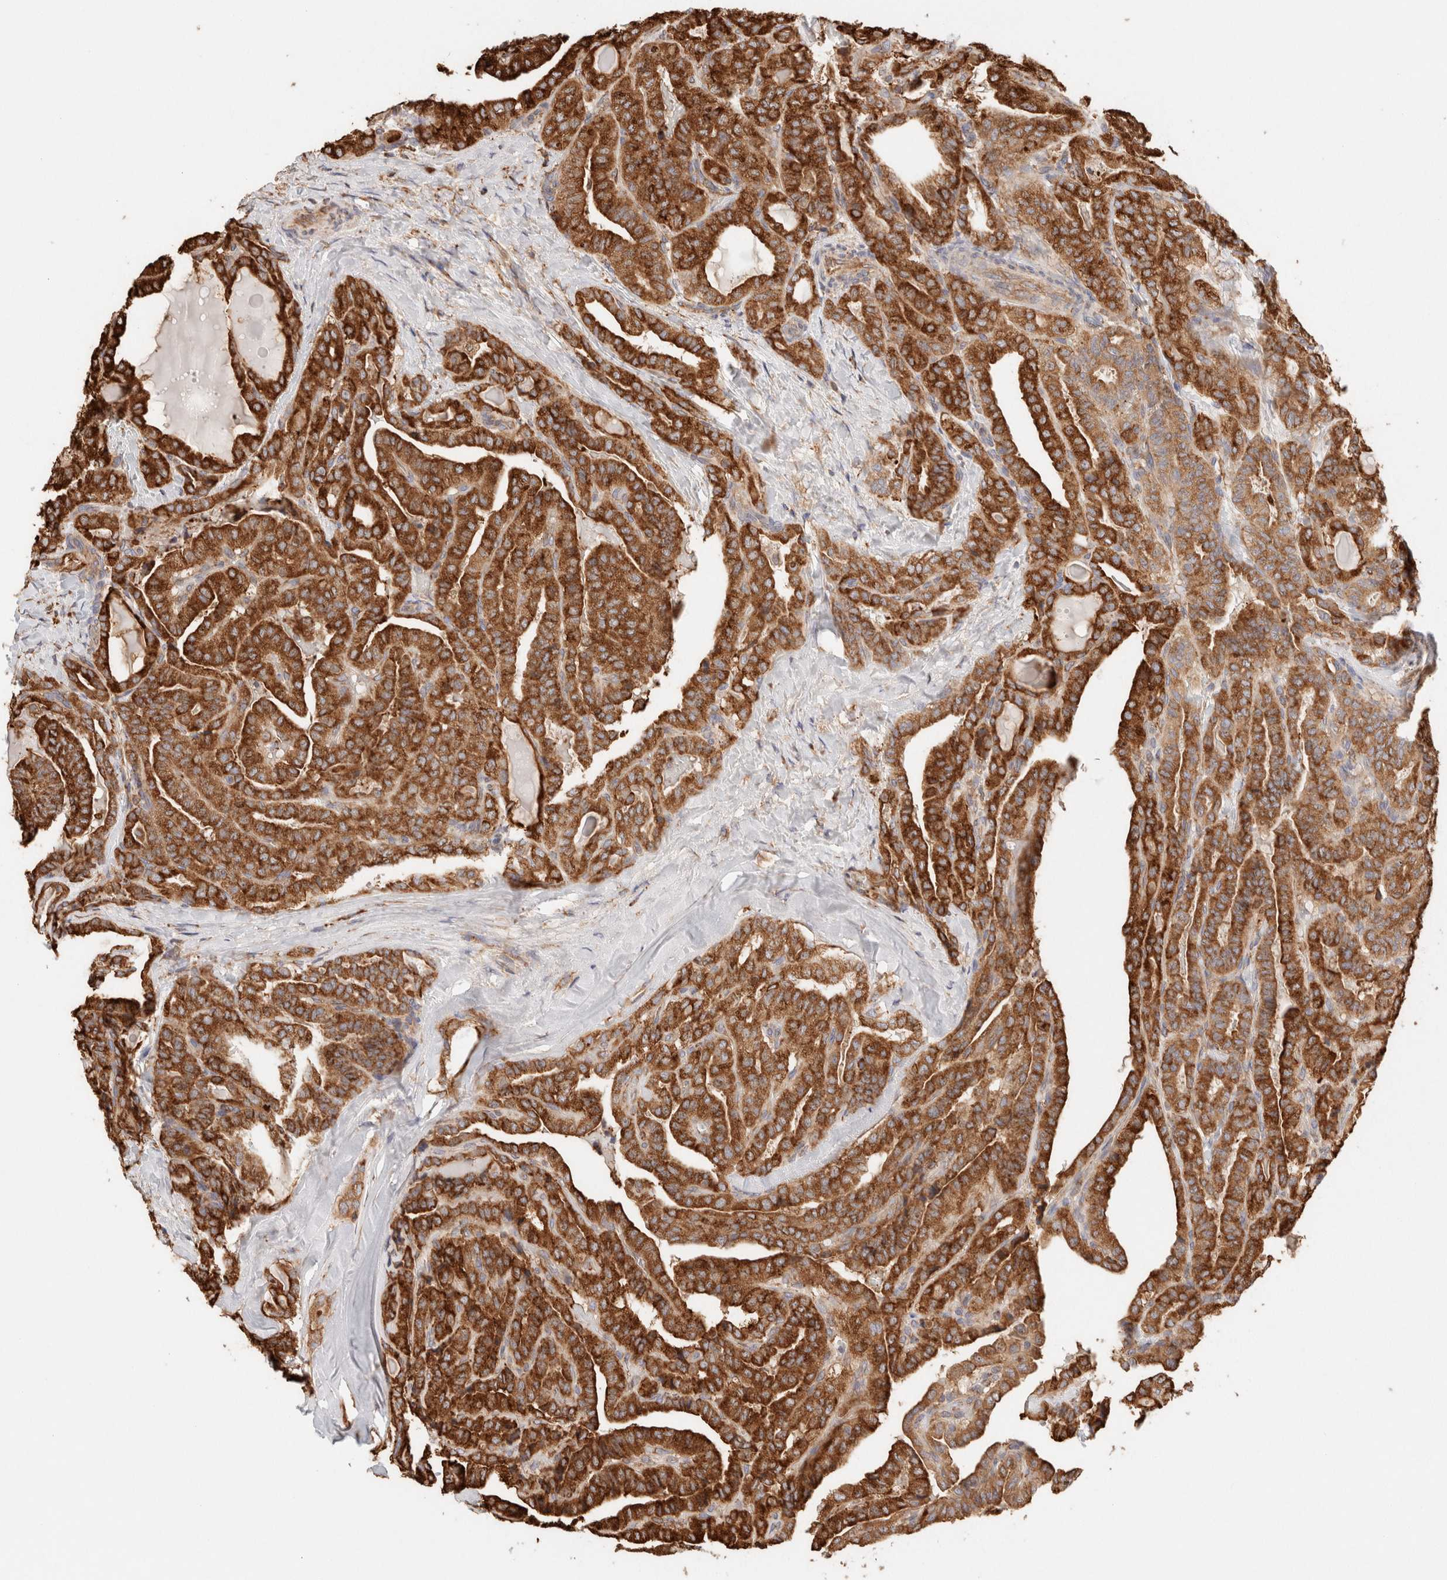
{"staining": {"intensity": "strong", "quantity": ">75%", "location": "cytoplasmic/membranous"}, "tissue": "thyroid cancer", "cell_type": "Tumor cells", "image_type": "cancer", "snomed": [{"axis": "morphology", "description": "Papillary adenocarcinoma, NOS"}, {"axis": "topography", "description": "Thyroid gland"}], "caption": "Immunohistochemical staining of human thyroid cancer reveals strong cytoplasmic/membranous protein positivity in about >75% of tumor cells.", "gene": "FER", "patient": {"sex": "male", "age": 77}}